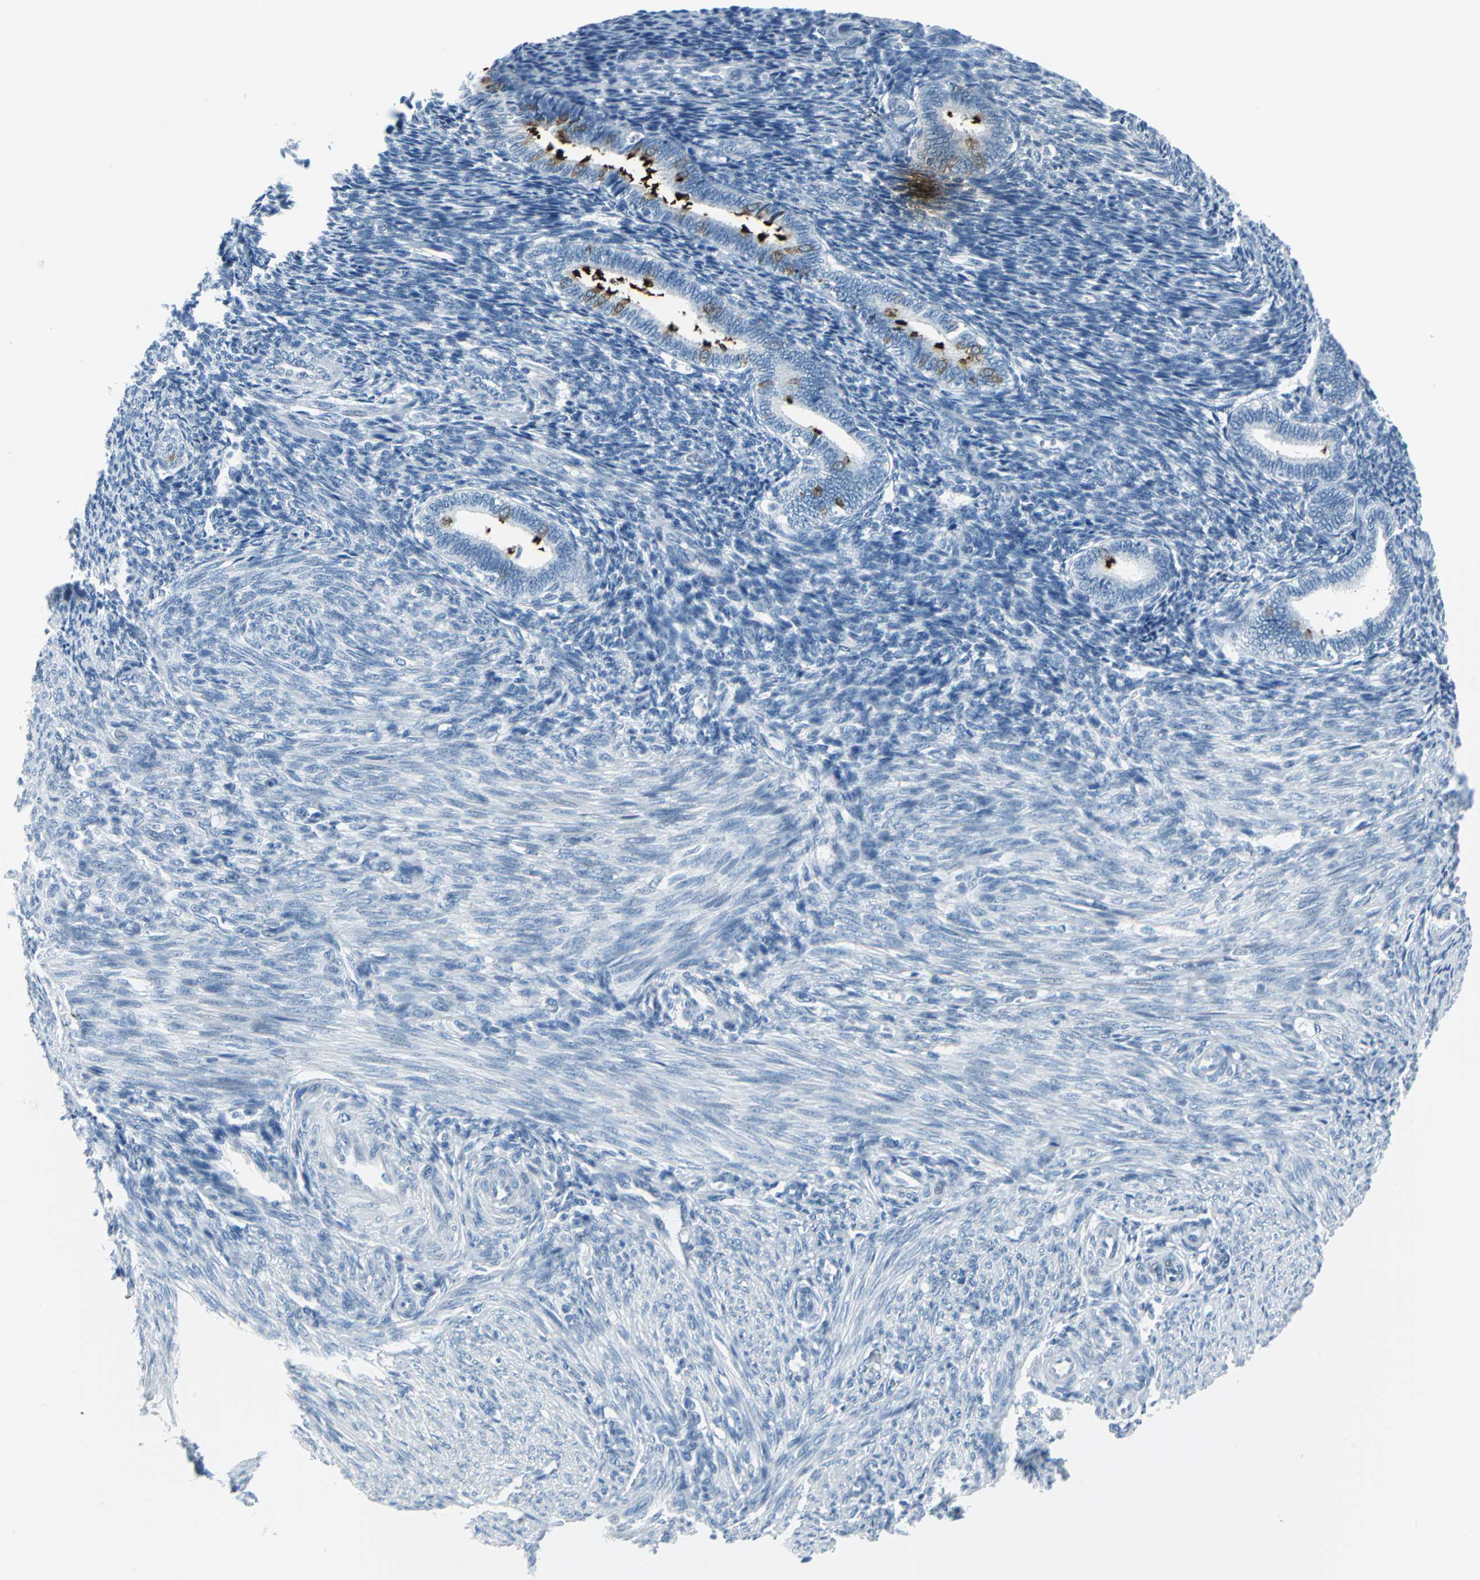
{"staining": {"intensity": "negative", "quantity": "none", "location": "none"}, "tissue": "endometrium", "cell_type": "Cells in endometrial stroma", "image_type": "normal", "snomed": [{"axis": "morphology", "description": "Normal tissue, NOS"}, {"axis": "topography", "description": "Endometrium"}], "caption": "A high-resolution histopathology image shows immunohistochemistry staining of benign endometrium, which displays no significant positivity in cells in endometrial stroma. (Brightfield microscopy of DAB (3,3'-diaminobenzidine) IHC at high magnification).", "gene": "DNAI2", "patient": {"sex": "female", "age": 27}}